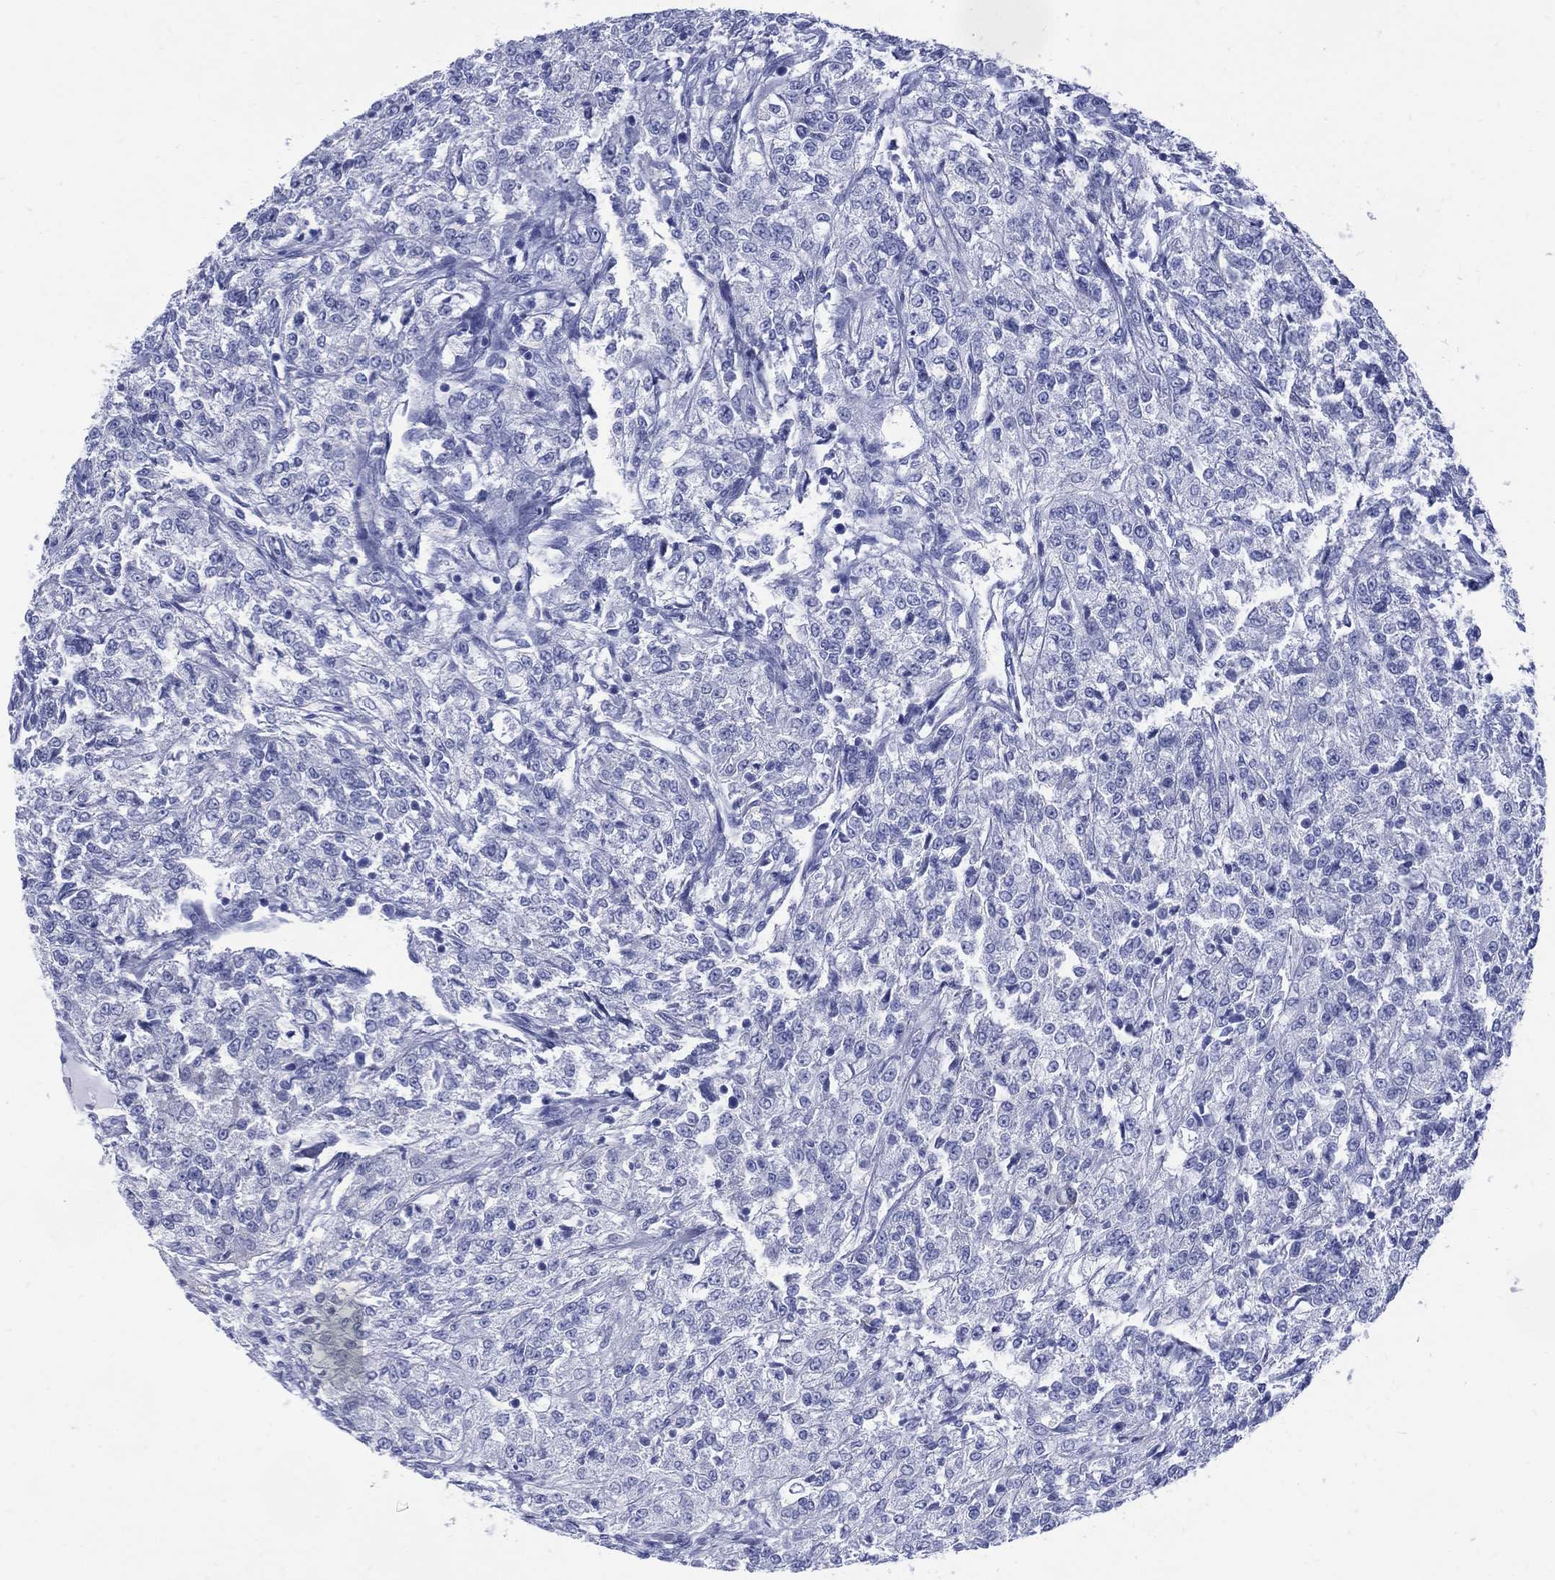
{"staining": {"intensity": "negative", "quantity": "none", "location": "none"}, "tissue": "renal cancer", "cell_type": "Tumor cells", "image_type": "cancer", "snomed": [{"axis": "morphology", "description": "Adenocarcinoma, NOS"}, {"axis": "topography", "description": "Kidney"}], "caption": "The photomicrograph reveals no staining of tumor cells in renal cancer (adenocarcinoma).", "gene": "LRRD1", "patient": {"sex": "female", "age": 63}}